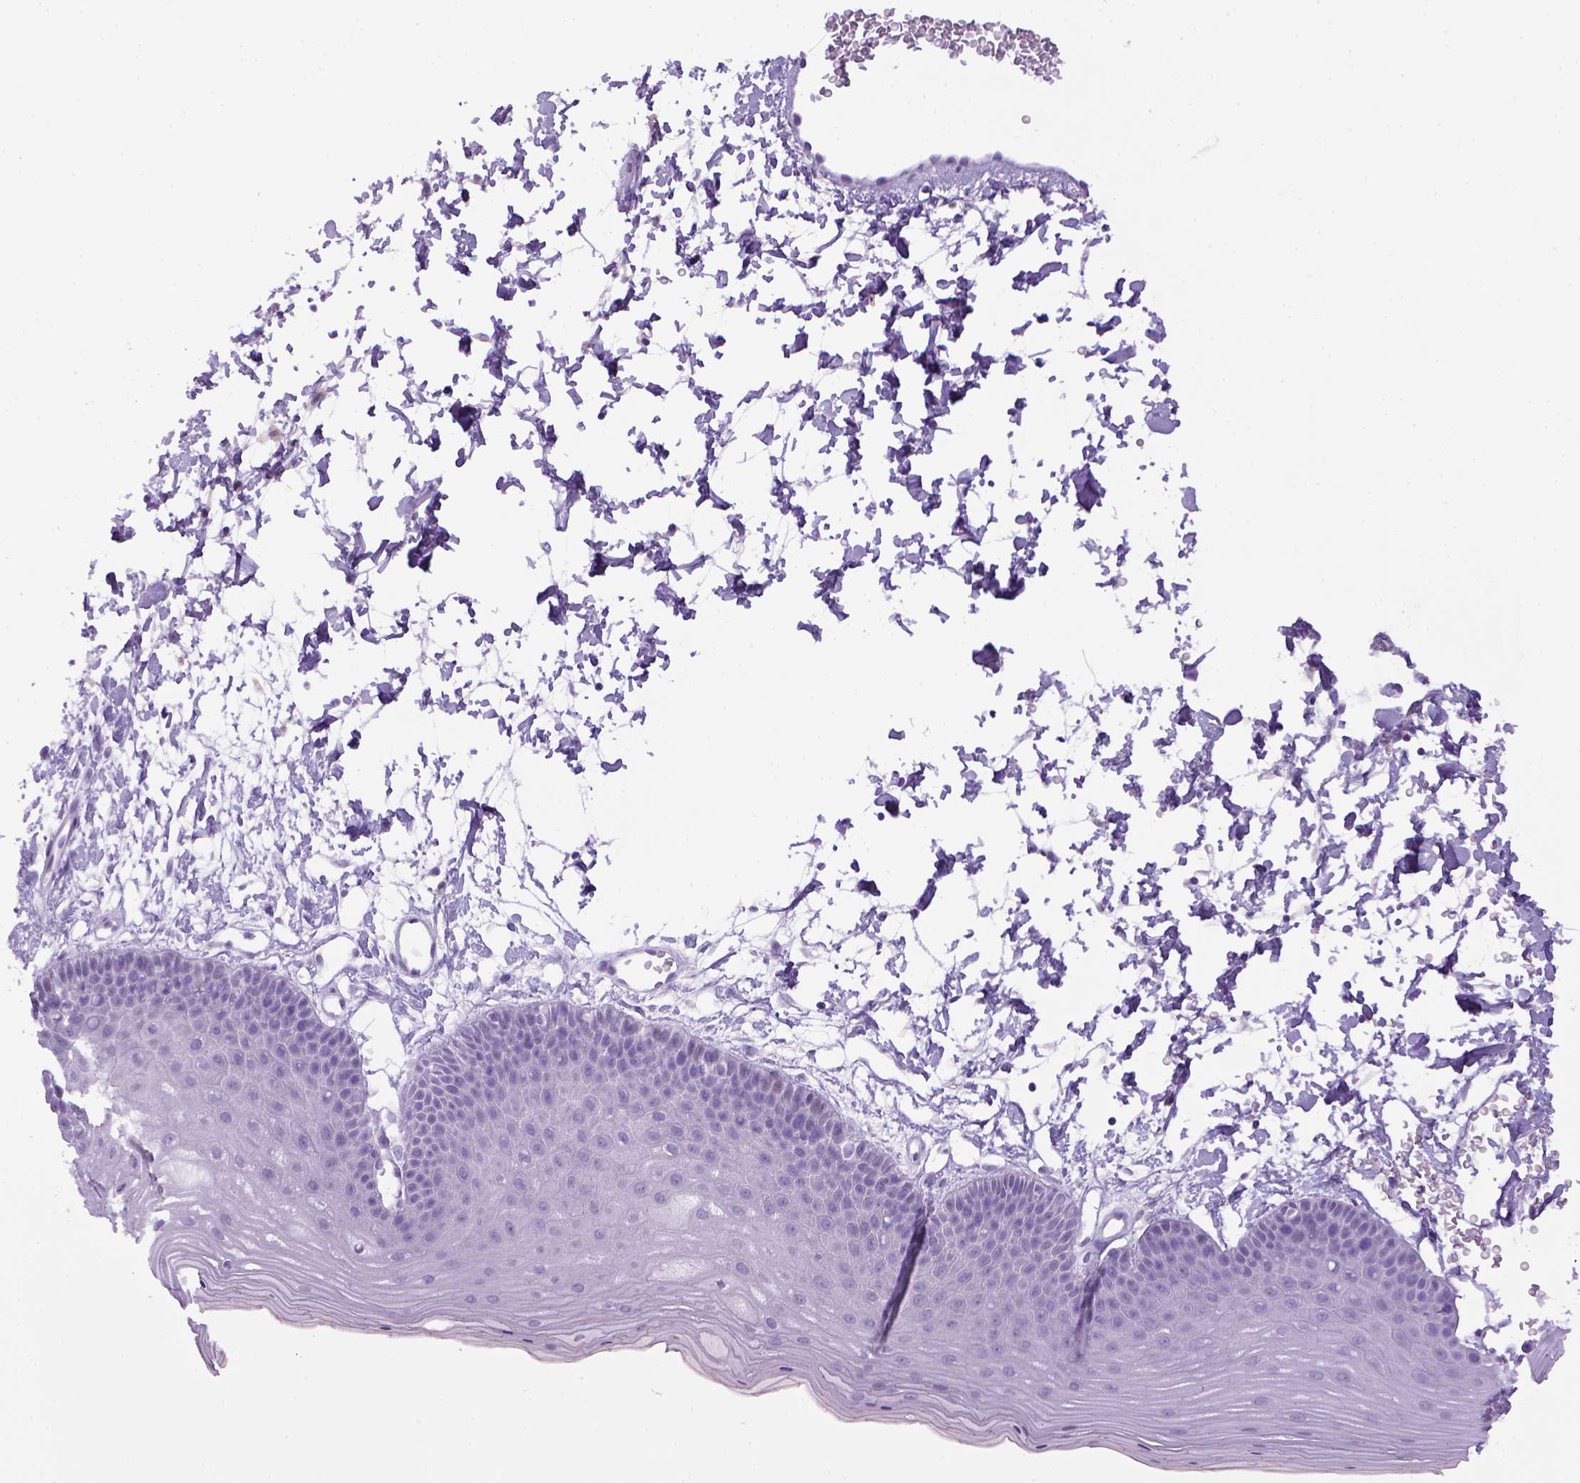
{"staining": {"intensity": "negative", "quantity": "none", "location": "none"}, "tissue": "skin", "cell_type": "Epidermal cells", "image_type": "normal", "snomed": [{"axis": "morphology", "description": "Normal tissue, NOS"}, {"axis": "topography", "description": "Anal"}], "caption": "DAB (3,3'-diaminobenzidine) immunohistochemical staining of unremarkable human skin displays no significant positivity in epidermal cells. Nuclei are stained in blue.", "gene": "SGCG", "patient": {"sex": "male", "age": 53}}